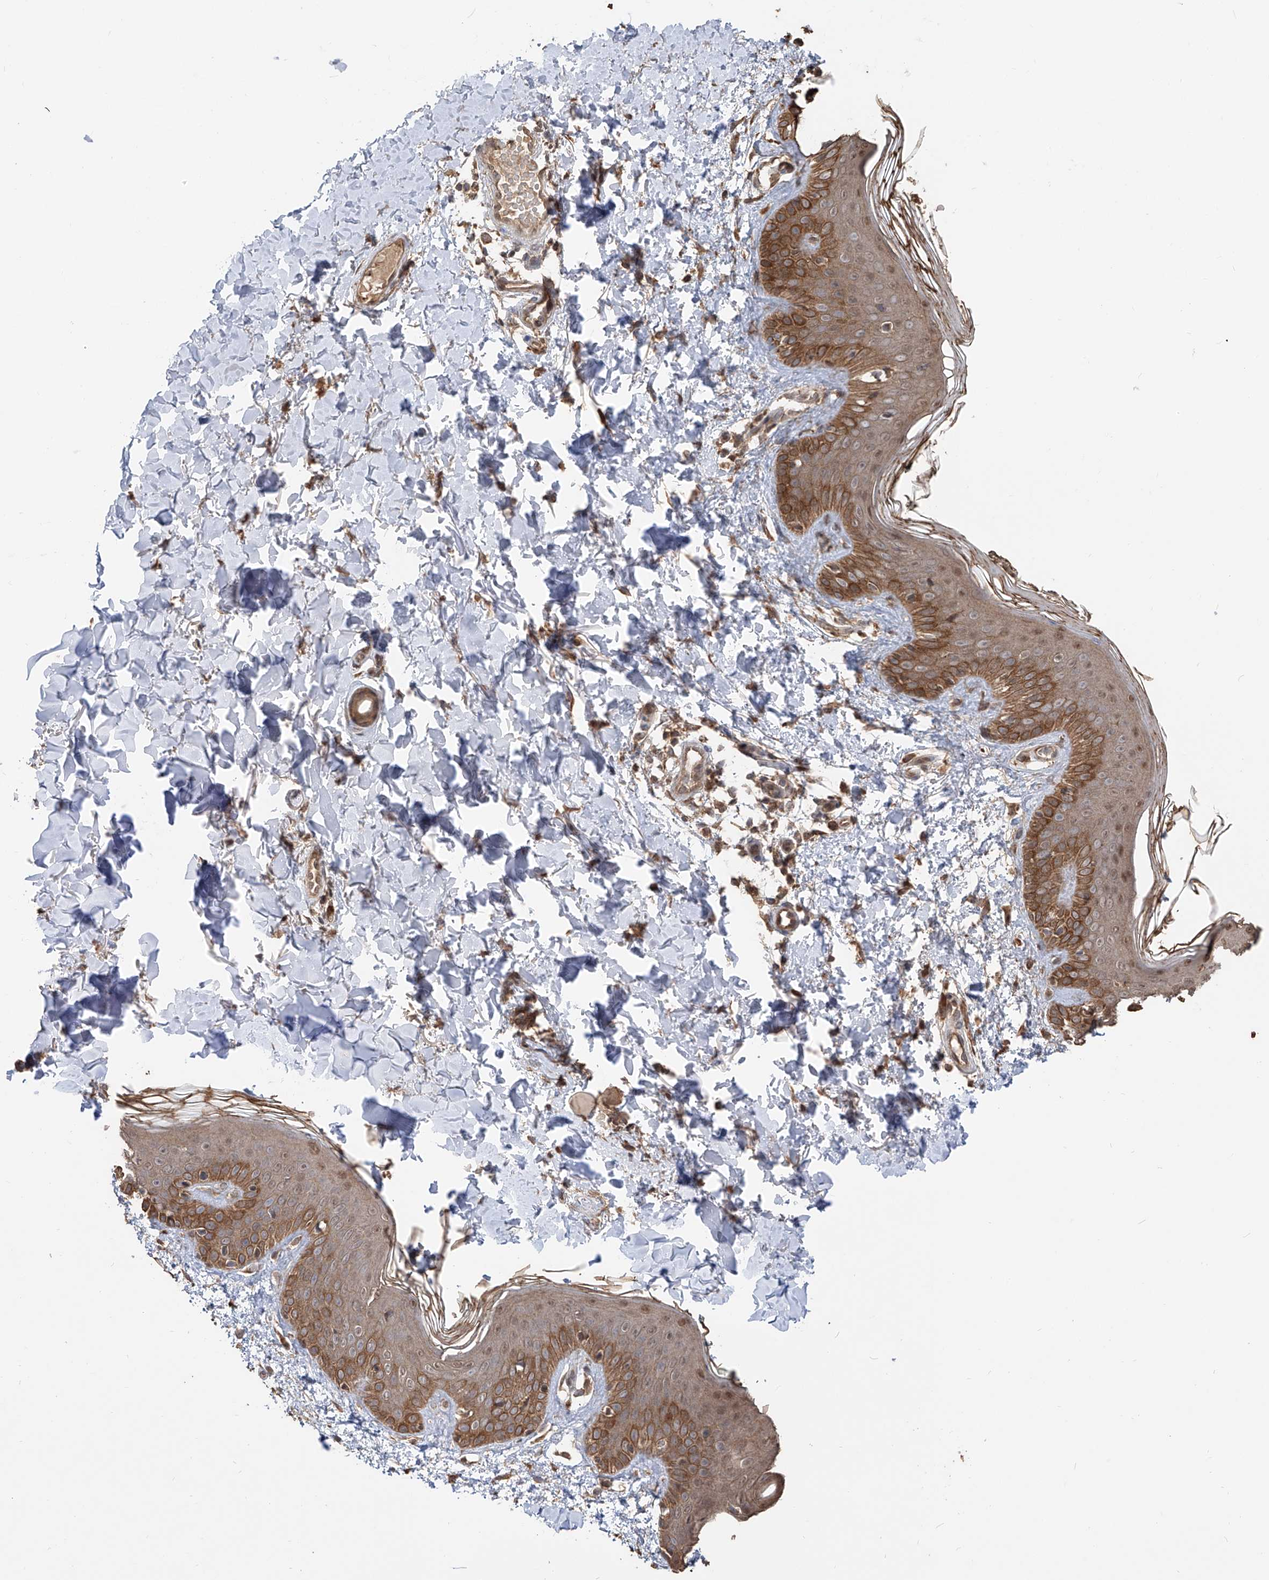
{"staining": {"intensity": "moderate", "quantity": ">75%", "location": "cytoplasmic/membranous"}, "tissue": "skin", "cell_type": "Fibroblasts", "image_type": "normal", "snomed": [{"axis": "morphology", "description": "Normal tissue, NOS"}, {"axis": "topography", "description": "Skin"}], "caption": "A medium amount of moderate cytoplasmic/membranous staining is present in about >75% of fibroblasts in normal skin.", "gene": "FAM135A", "patient": {"sex": "male", "age": 37}}